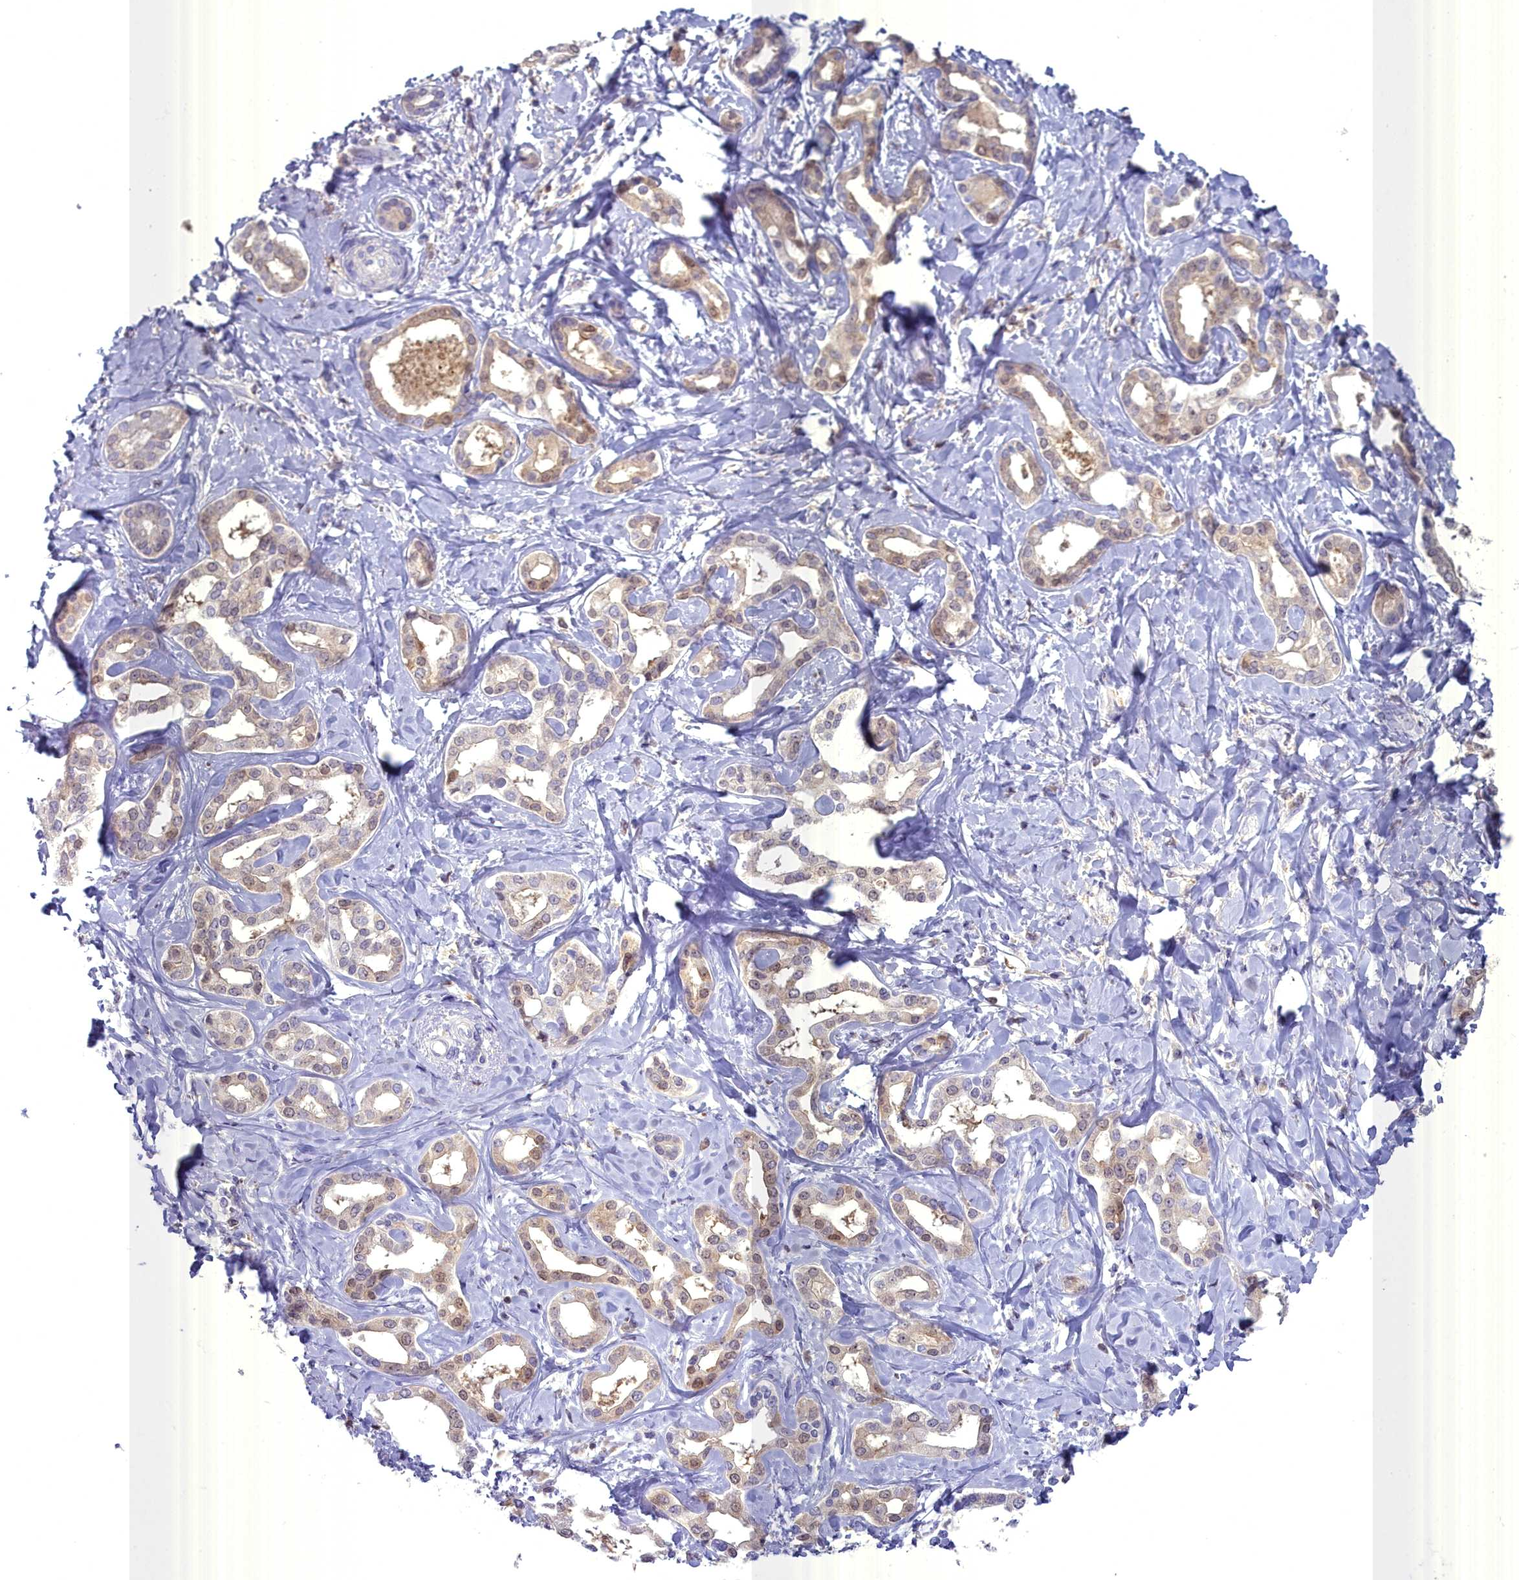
{"staining": {"intensity": "weak", "quantity": ">75%", "location": "cytoplasmic/membranous"}, "tissue": "liver cancer", "cell_type": "Tumor cells", "image_type": "cancer", "snomed": [{"axis": "morphology", "description": "Cholangiocarcinoma"}, {"axis": "topography", "description": "Liver"}], "caption": "An immunohistochemistry (IHC) micrograph of tumor tissue is shown. Protein staining in brown shows weak cytoplasmic/membranous positivity in liver cancer (cholangiocarcinoma) within tumor cells. Nuclei are stained in blue.", "gene": "BLNK", "patient": {"sex": "female", "age": 77}}